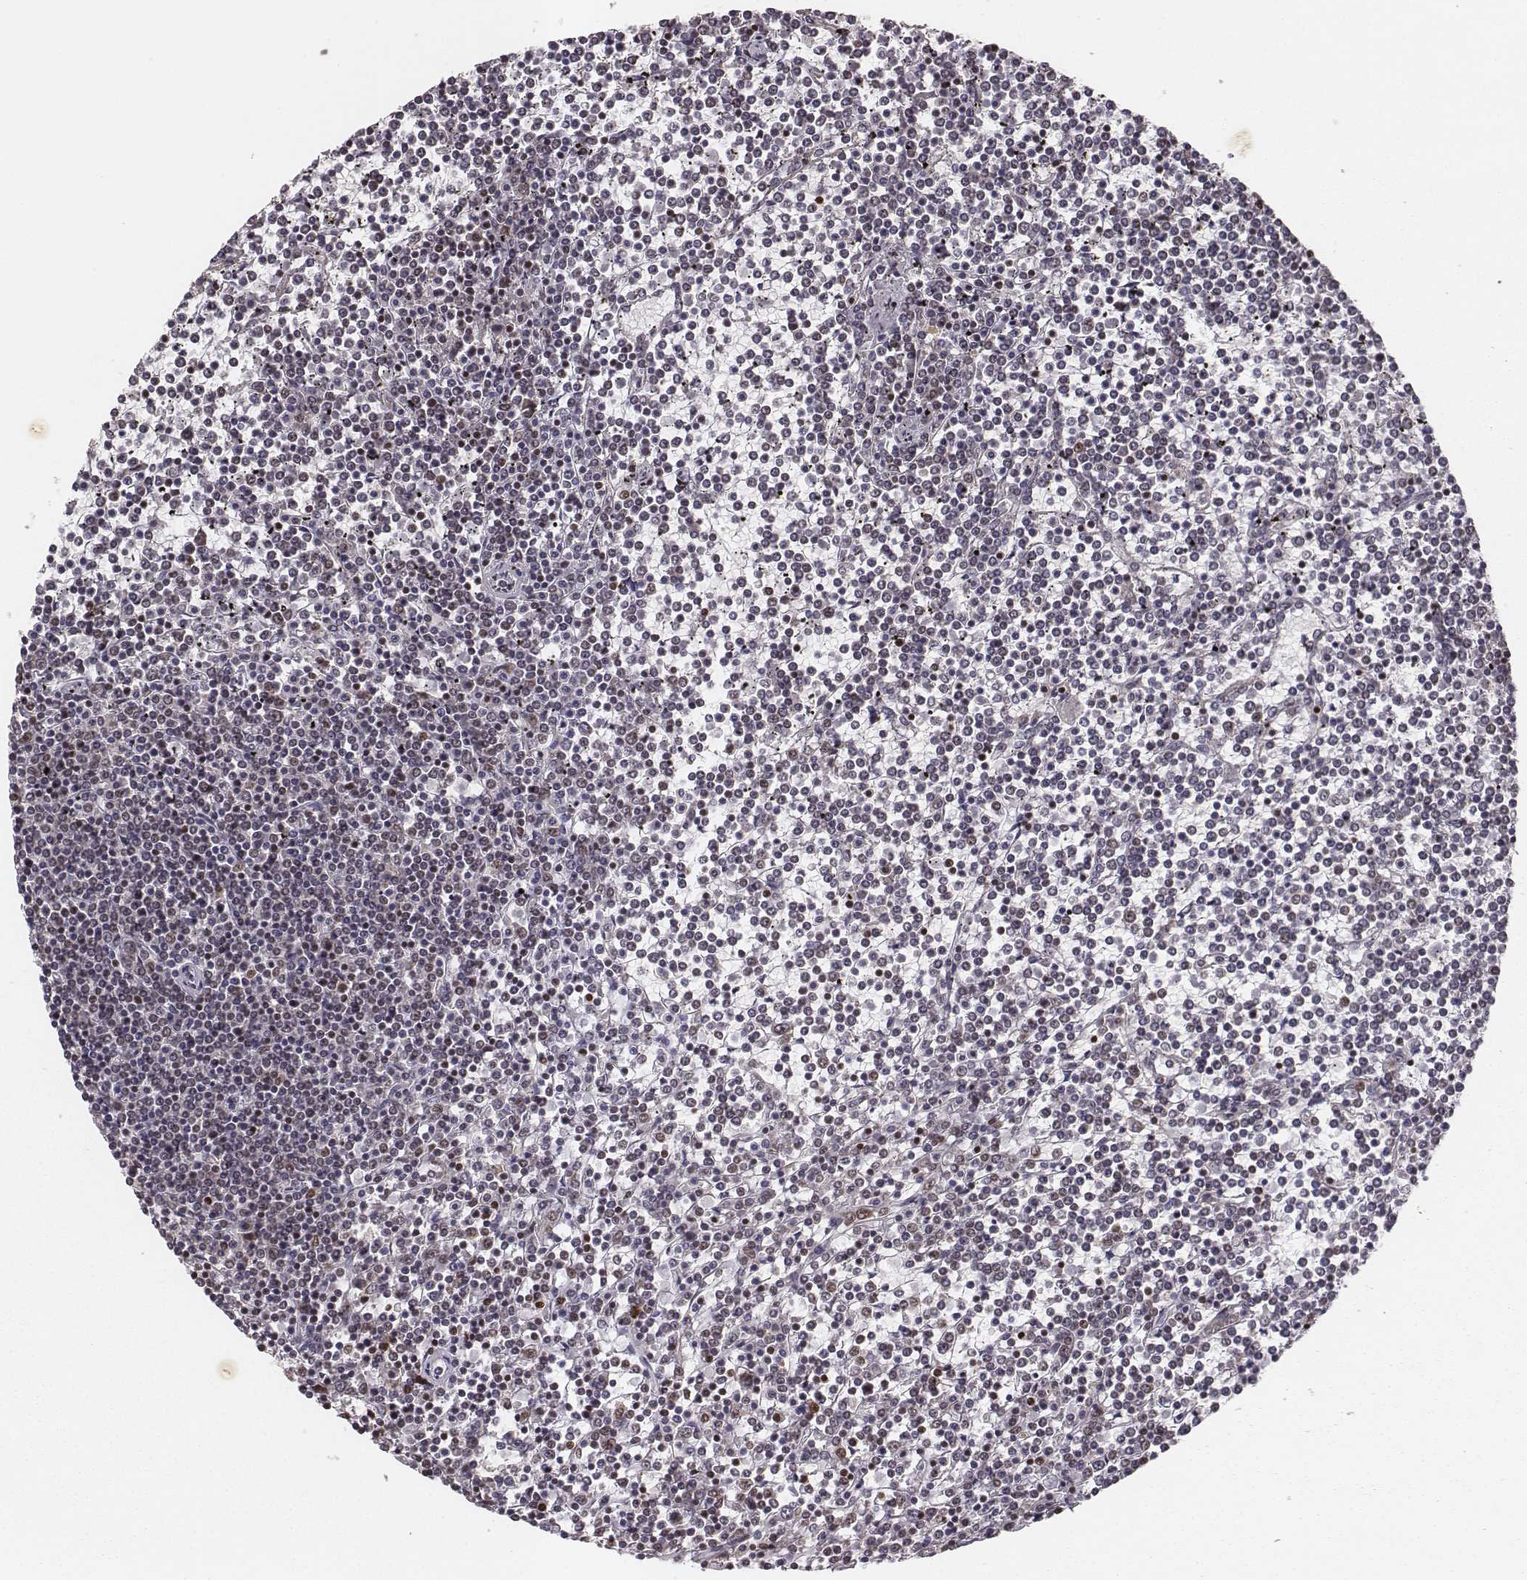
{"staining": {"intensity": "weak", "quantity": "<25%", "location": "nuclear"}, "tissue": "lymphoma", "cell_type": "Tumor cells", "image_type": "cancer", "snomed": [{"axis": "morphology", "description": "Malignant lymphoma, non-Hodgkin's type, Low grade"}, {"axis": "topography", "description": "Spleen"}], "caption": "High magnification brightfield microscopy of malignant lymphoma, non-Hodgkin's type (low-grade) stained with DAB (3,3'-diaminobenzidine) (brown) and counterstained with hematoxylin (blue): tumor cells show no significant expression.", "gene": "WDR59", "patient": {"sex": "female", "age": 19}}